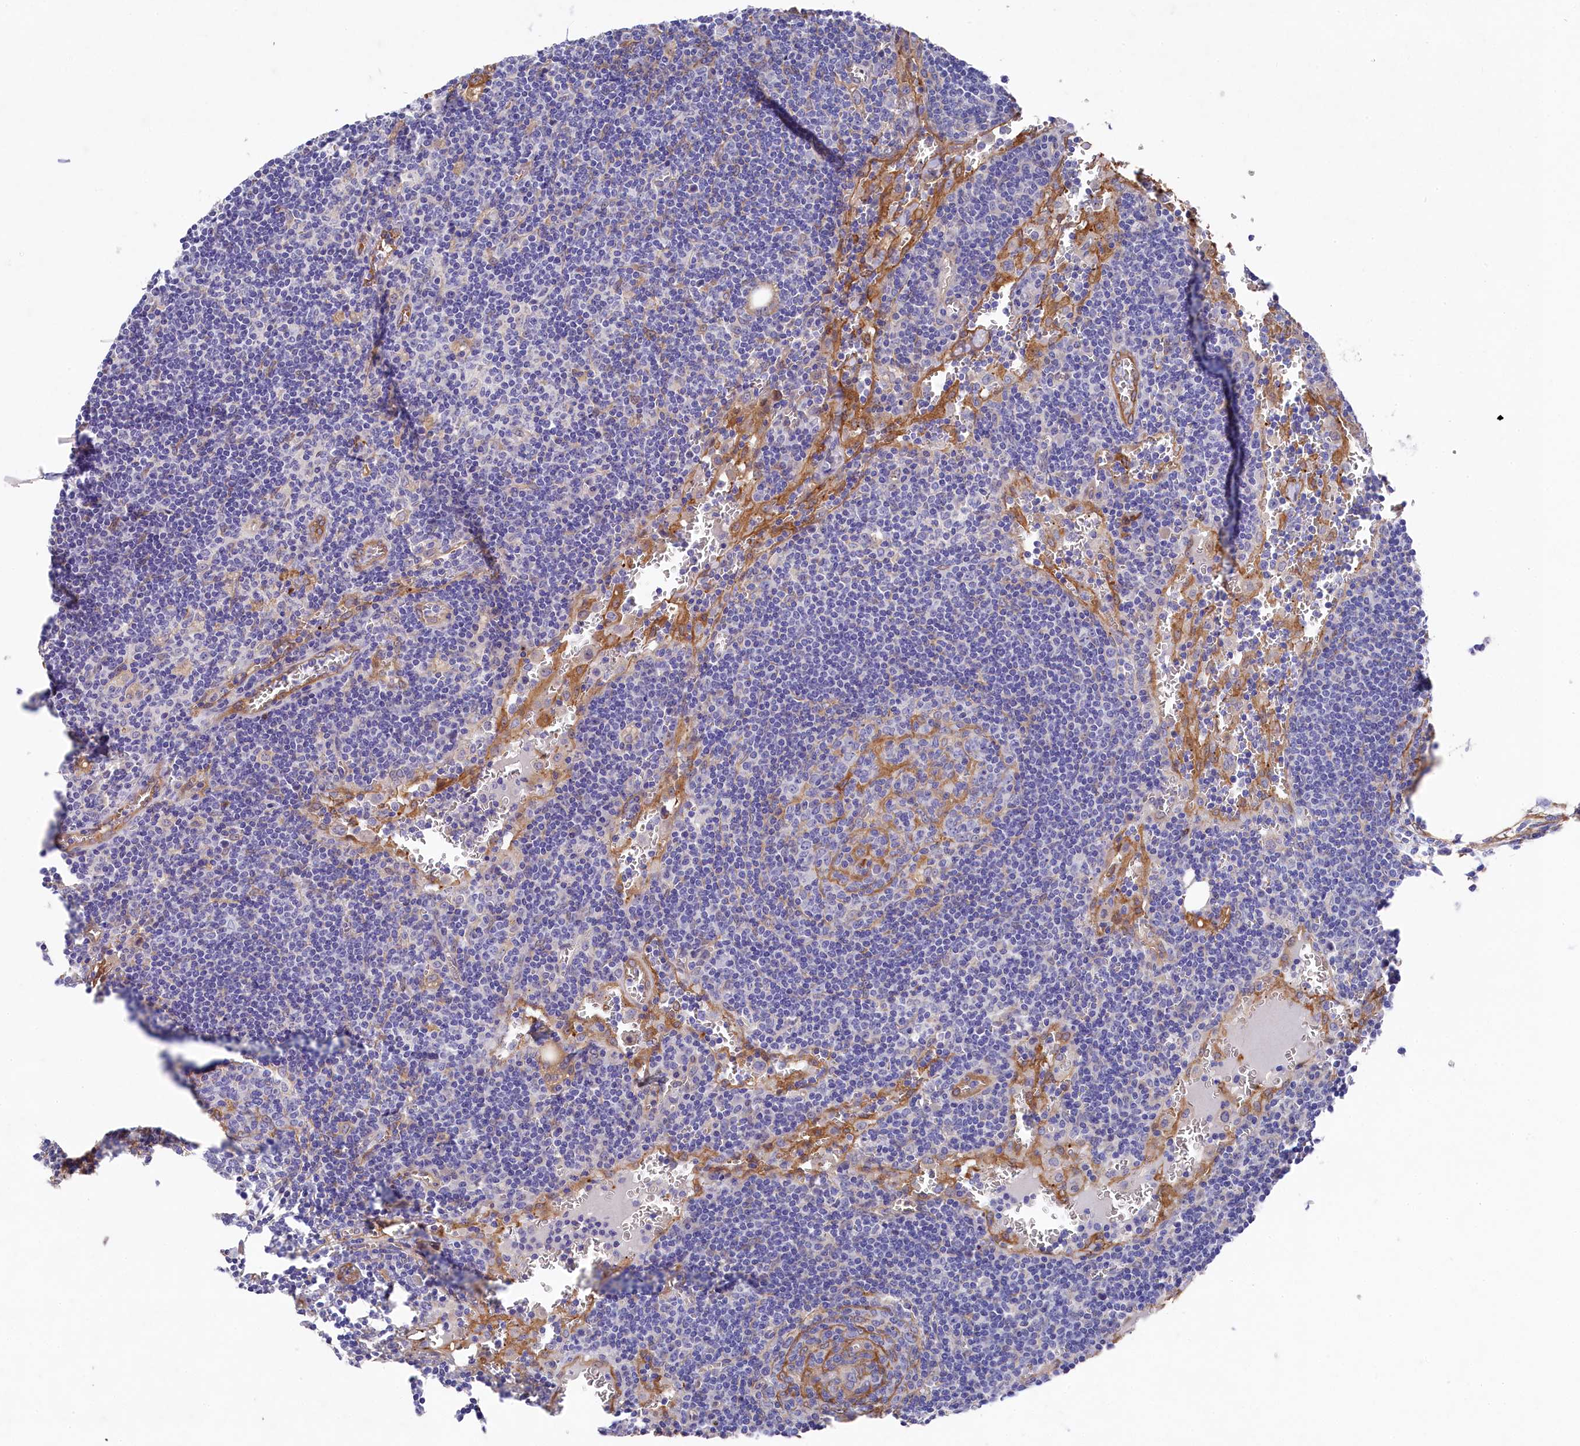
{"staining": {"intensity": "negative", "quantity": "none", "location": "none"}, "tissue": "lymph node", "cell_type": "Germinal center cells", "image_type": "normal", "snomed": [{"axis": "morphology", "description": "Normal tissue, NOS"}, {"axis": "topography", "description": "Lymph node"}], "caption": "The micrograph displays no significant expression in germinal center cells of lymph node. (IHC, brightfield microscopy, high magnification).", "gene": "LHFPL4", "patient": {"sex": "female", "age": 73}}